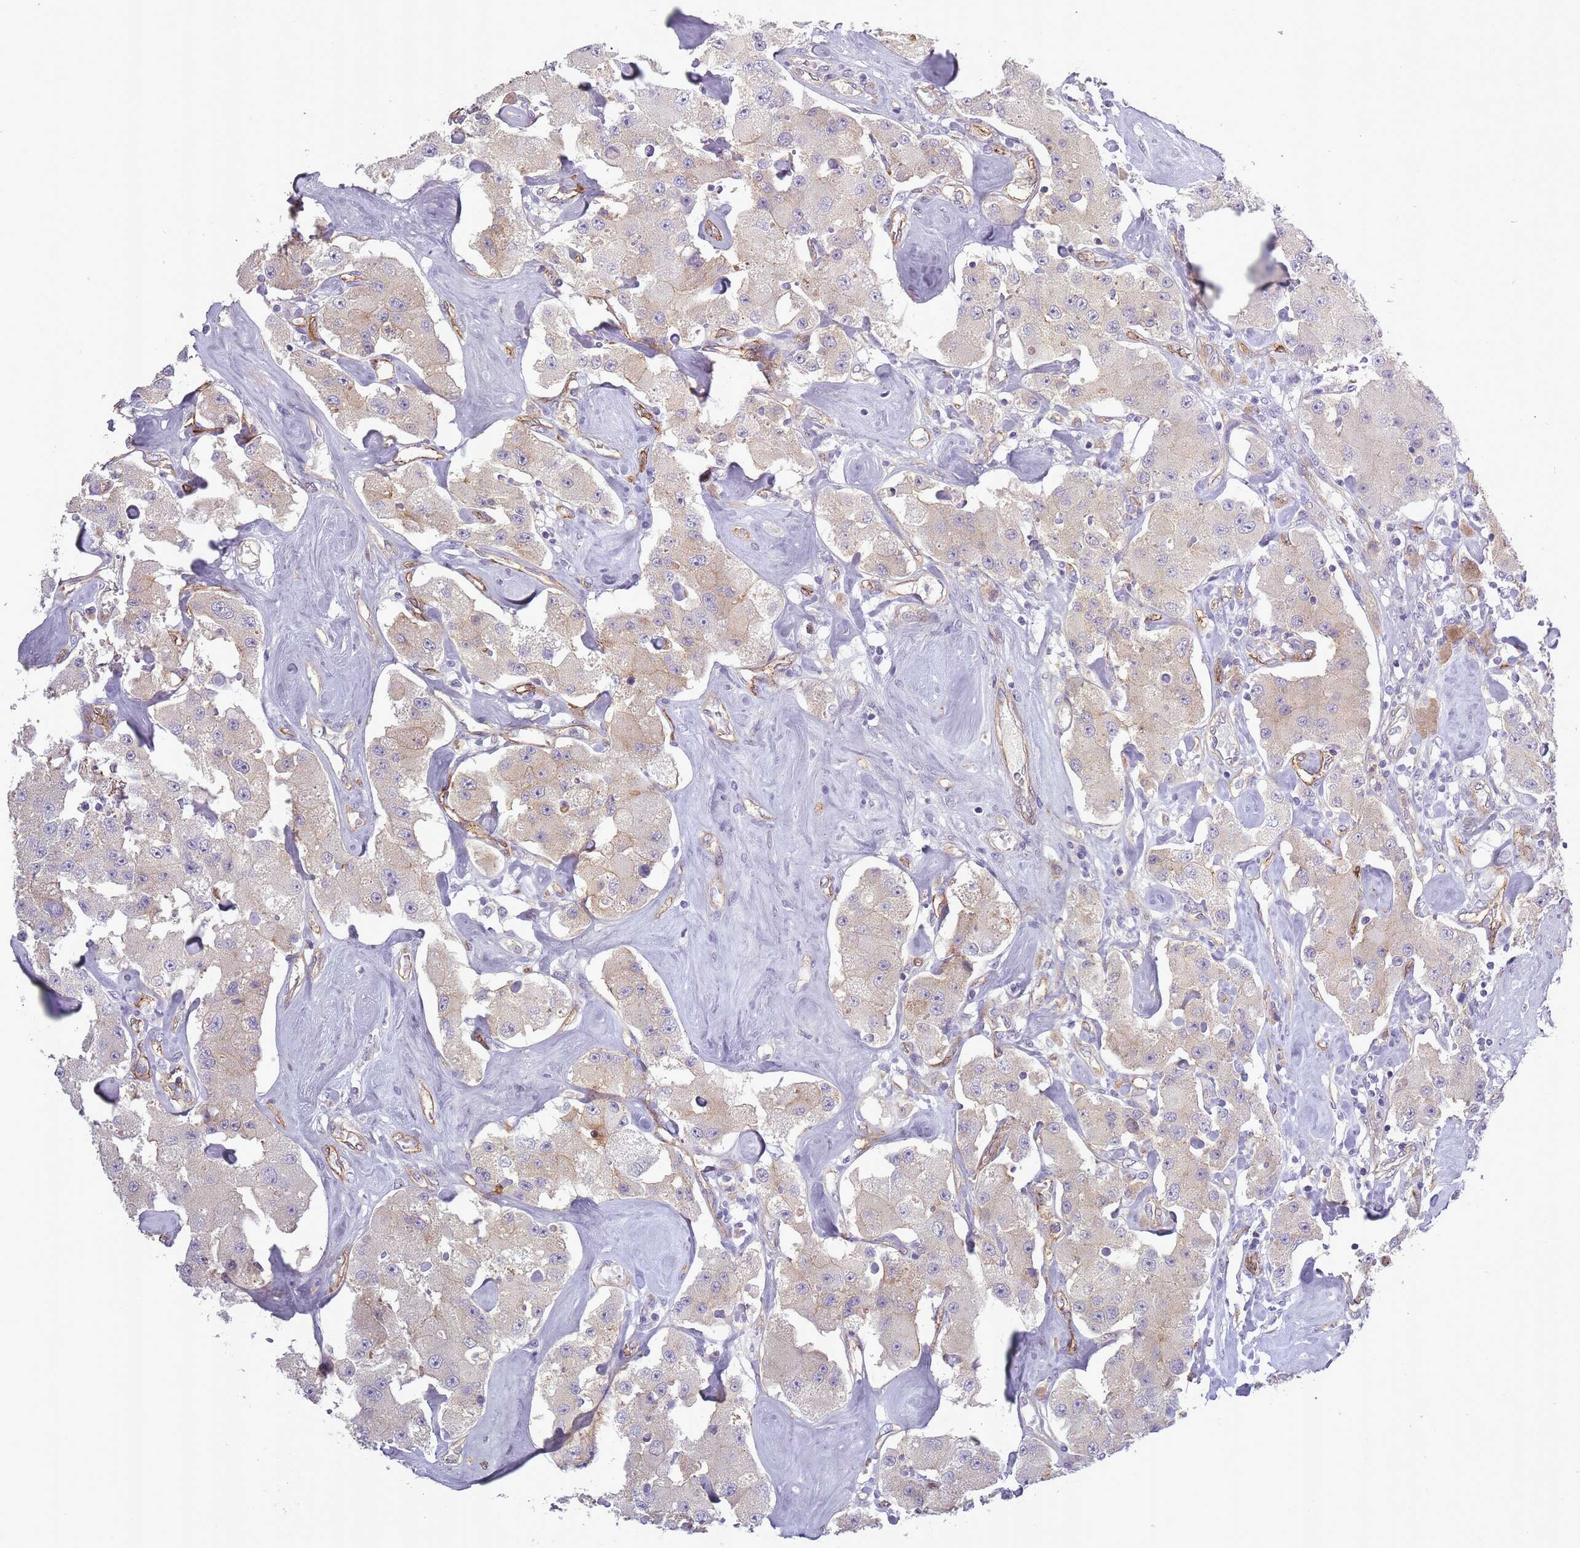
{"staining": {"intensity": "weak", "quantity": "<25%", "location": "cytoplasmic/membranous"}, "tissue": "carcinoid", "cell_type": "Tumor cells", "image_type": "cancer", "snomed": [{"axis": "morphology", "description": "Carcinoid, malignant, NOS"}, {"axis": "topography", "description": "Pancreas"}], "caption": "Immunohistochemistry of carcinoid demonstrates no staining in tumor cells.", "gene": "SLC8A2", "patient": {"sex": "male", "age": 41}}